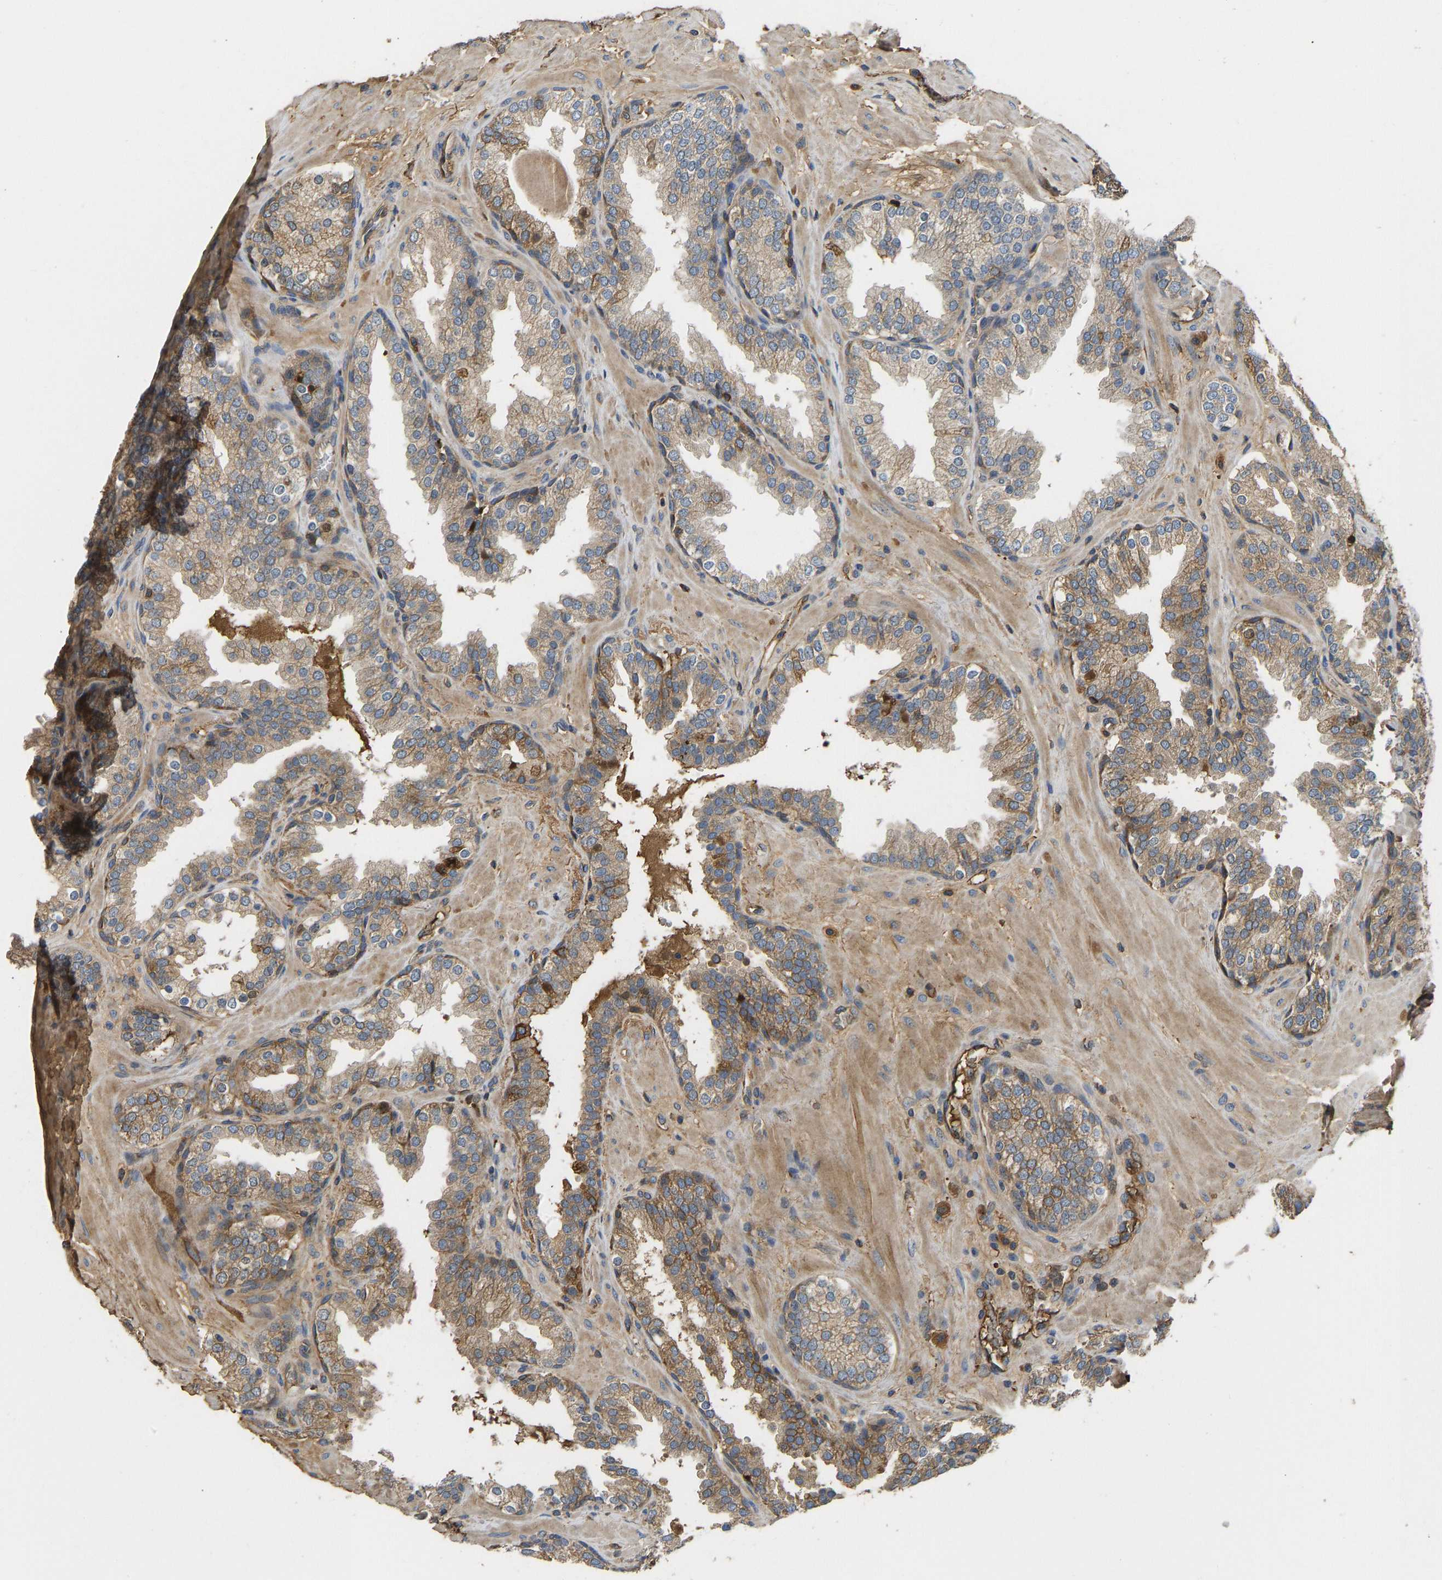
{"staining": {"intensity": "moderate", "quantity": ">75%", "location": "cytoplasmic/membranous"}, "tissue": "prostate", "cell_type": "Glandular cells", "image_type": "normal", "snomed": [{"axis": "morphology", "description": "Normal tissue, NOS"}, {"axis": "topography", "description": "Prostate"}], "caption": "Immunohistochemical staining of unremarkable human prostate exhibits >75% levels of moderate cytoplasmic/membranous protein expression in approximately >75% of glandular cells.", "gene": "VCPKMT", "patient": {"sex": "male", "age": 51}}